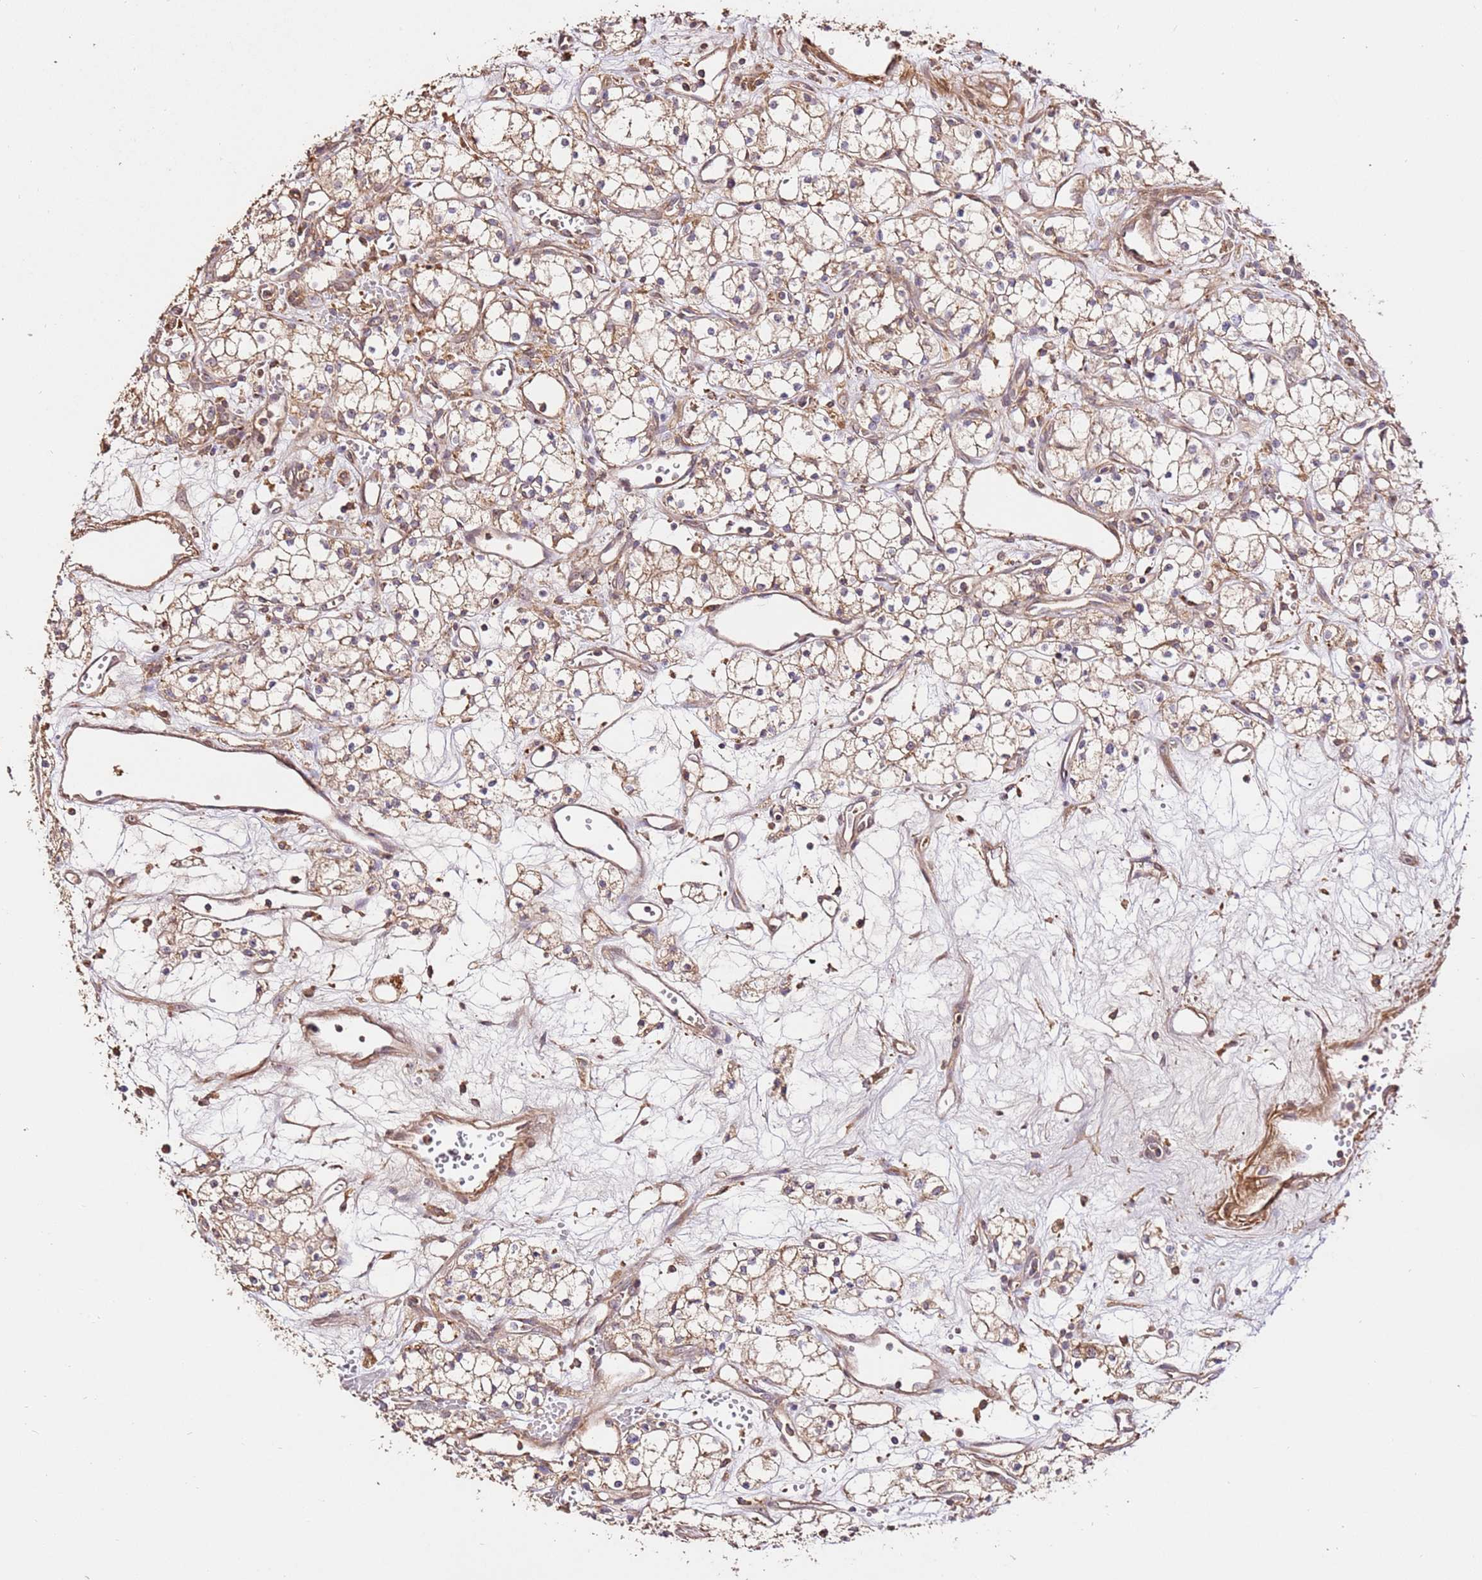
{"staining": {"intensity": "weak", "quantity": ">75%", "location": "cytoplasmic/membranous"}, "tissue": "renal cancer", "cell_type": "Tumor cells", "image_type": "cancer", "snomed": [{"axis": "morphology", "description": "Adenocarcinoma, NOS"}, {"axis": "topography", "description": "Kidney"}], "caption": "High-magnification brightfield microscopy of renal cancer stained with DAB (3,3'-diaminobenzidine) (brown) and counterstained with hematoxylin (blue). tumor cells exhibit weak cytoplasmic/membranous staining is present in about>75% of cells.", "gene": "CEP55", "patient": {"sex": "male", "age": 59}}